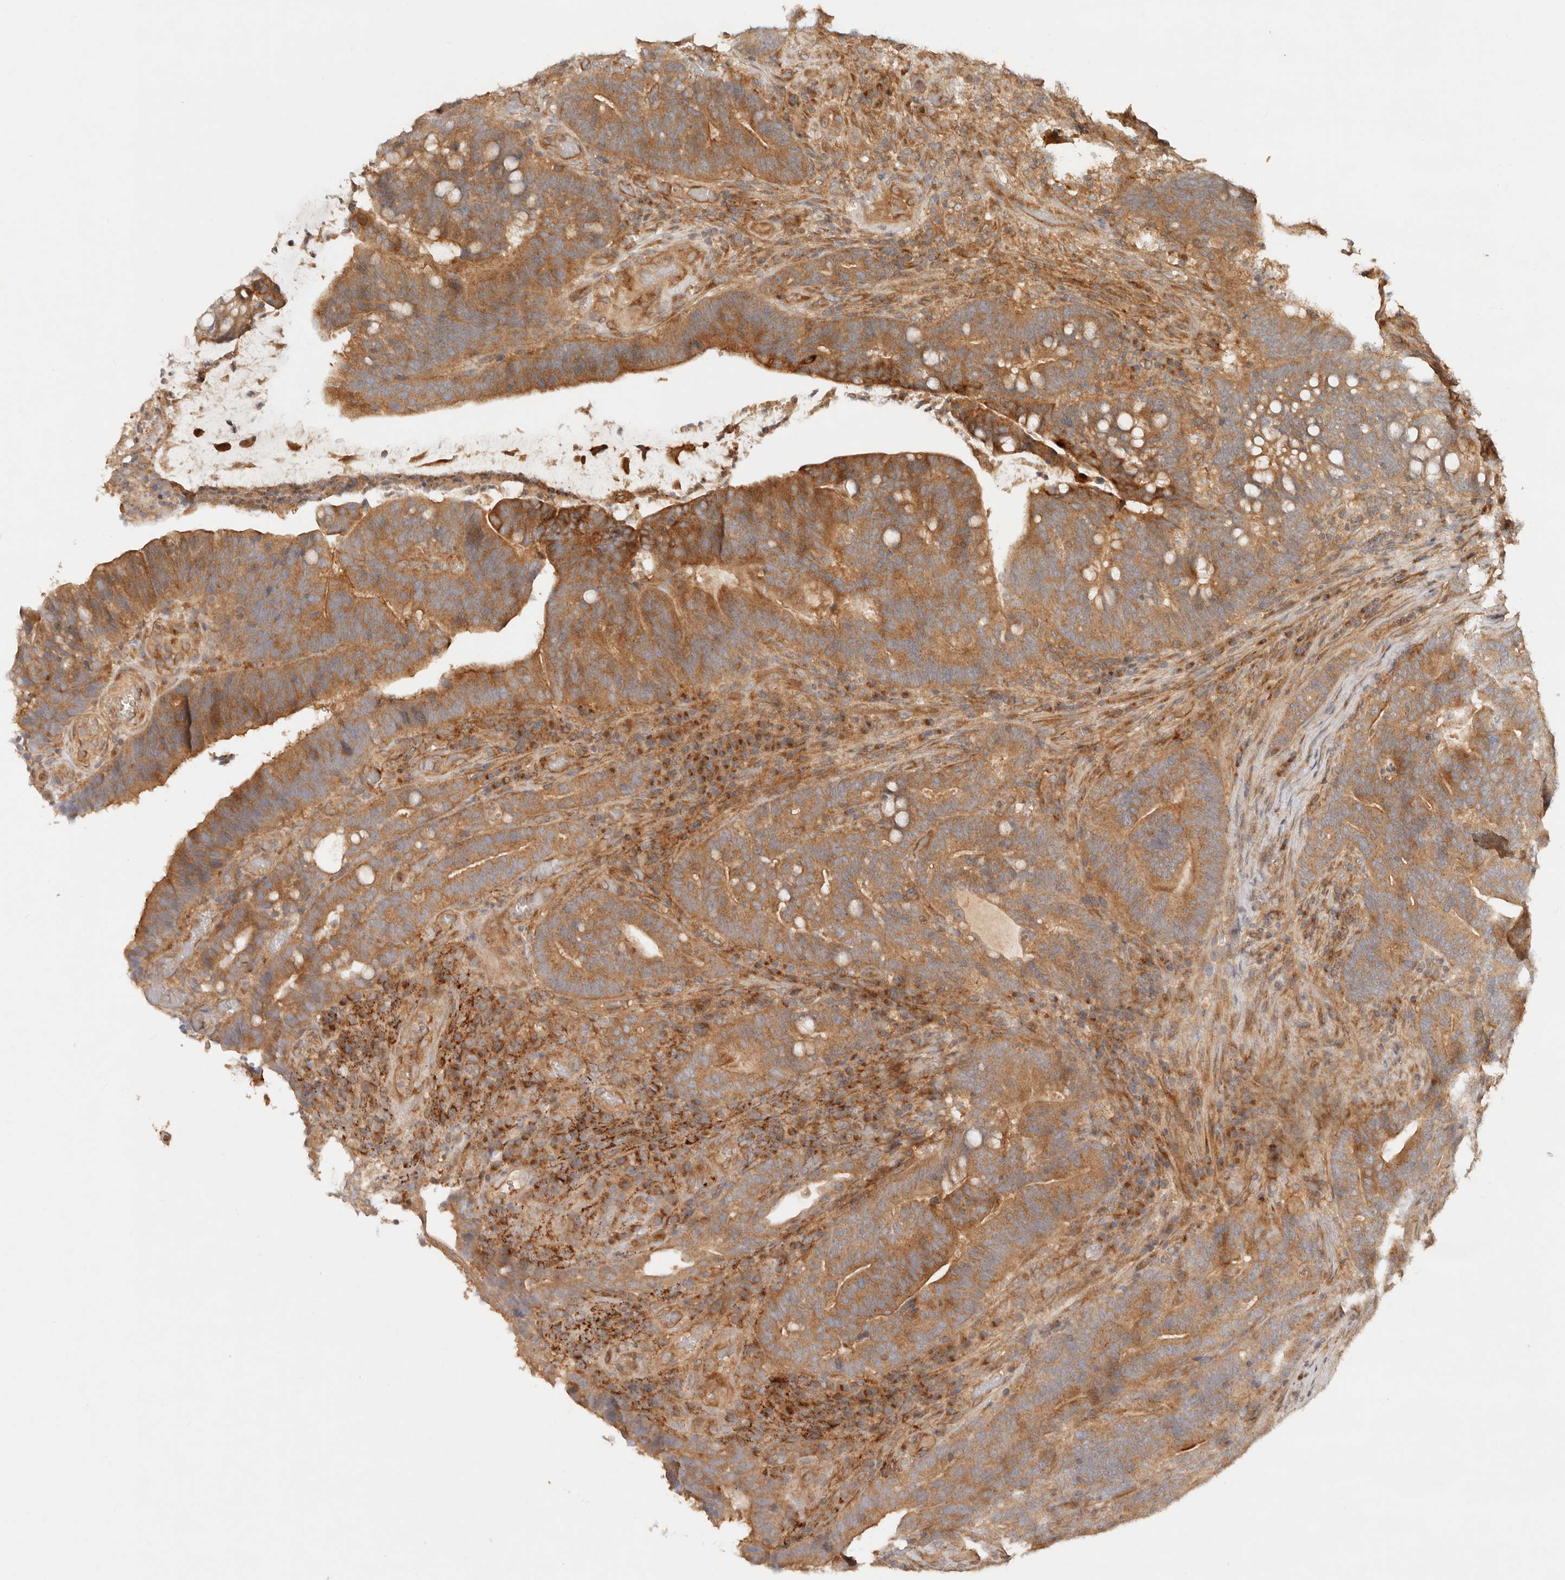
{"staining": {"intensity": "moderate", "quantity": ">75%", "location": "cytoplasmic/membranous"}, "tissue": "colorectal cancer", "cell_type": "Tumor cells", "image_type": "cancer", "snomed": [{"axis": "morphology", "description": "Adenocarcinoma, NOS"}, {"axis": "topography", "description": "Colon"}], "caption": "A brown stain labels moderate cytoplasmic/membranous positivity of a protein in adenocarcinoma (colorectal) tumor cells.", "gene": "HECTD3", "patient": {"sex": "female", "age": 66}}